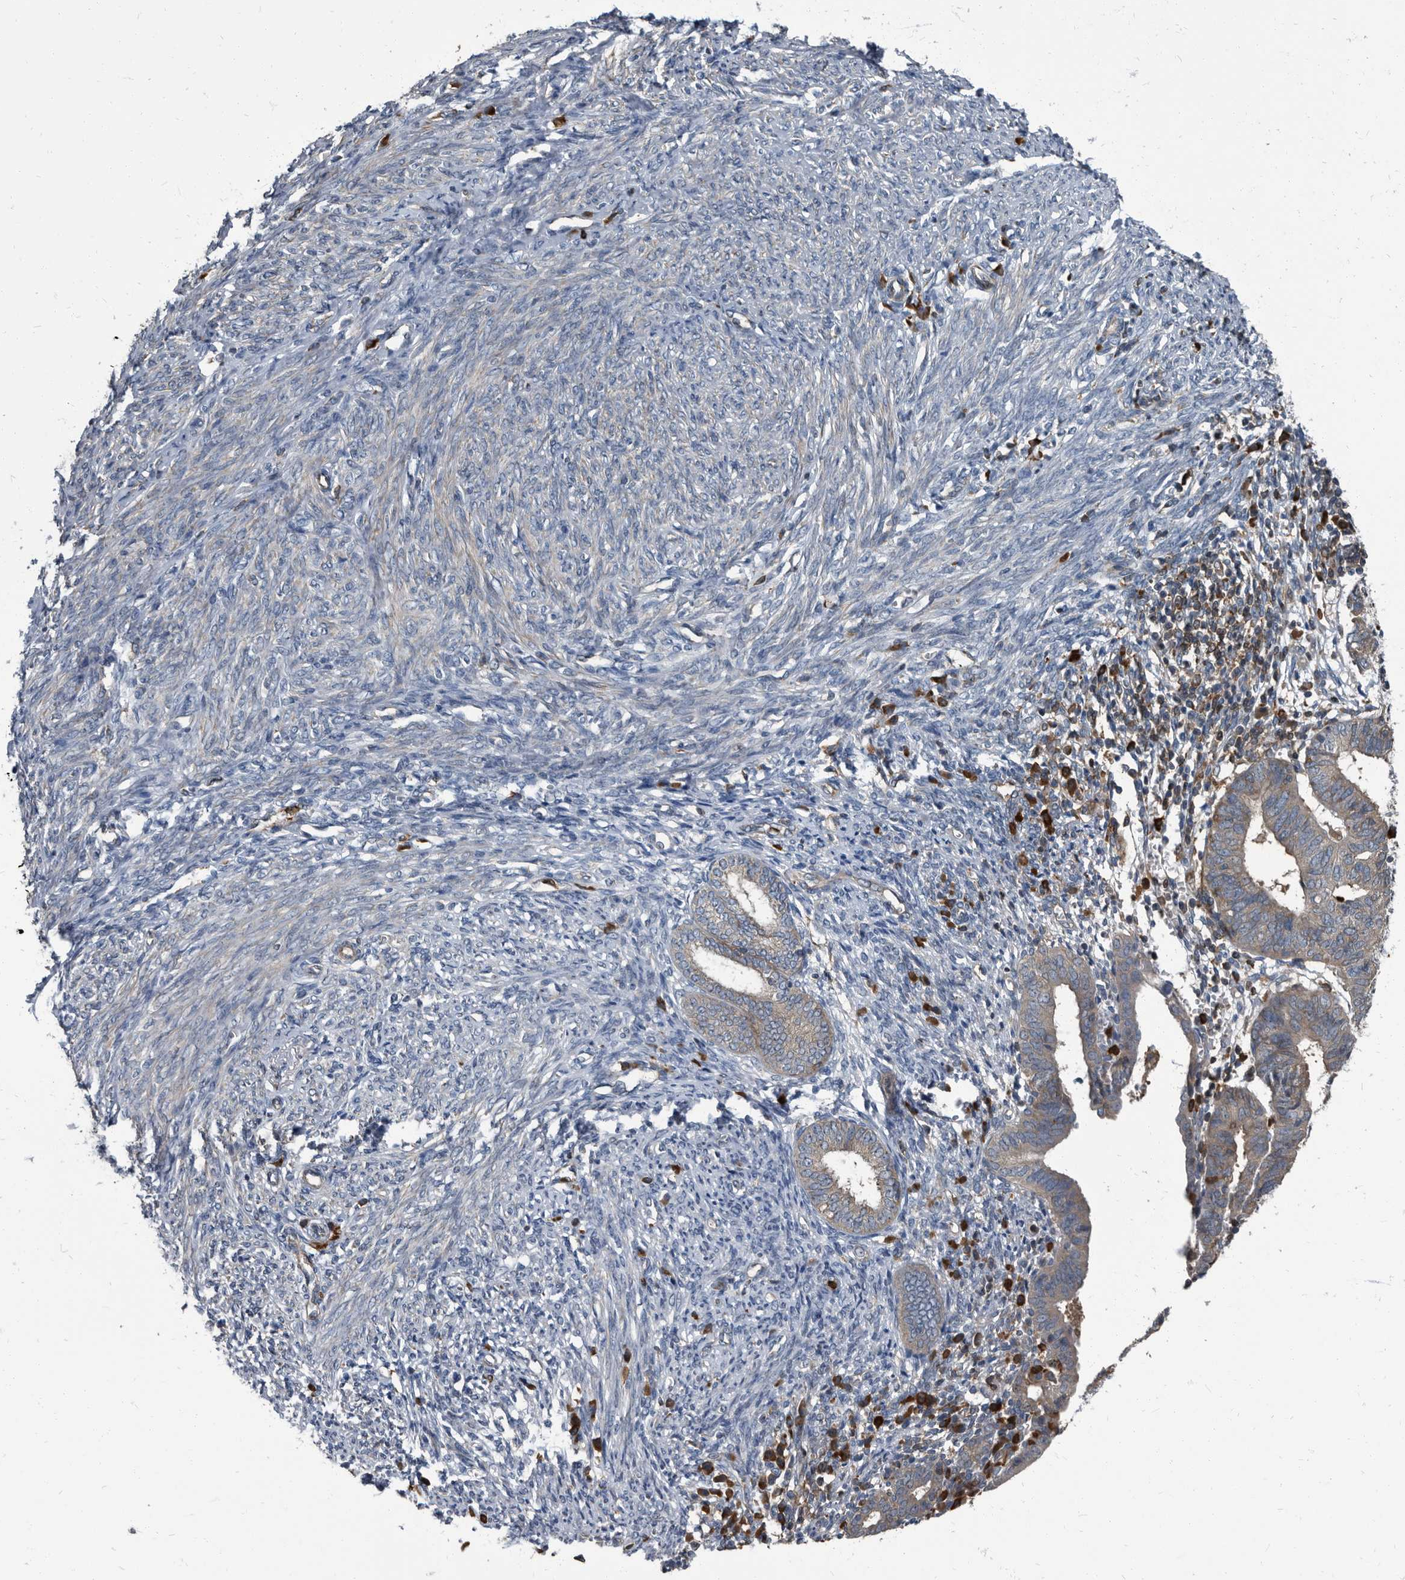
{"staining": {"intensity": "weak", "quantity": "25%-75%", "location": "cytoplasmic/membranous"}, "tissue": "endometrial cancer", "cell_type": "Tumor cells", "image_type": "cancer", "snomed": [{"axis": "morphology", "description": "Adenocarcinoma, NOS"}, {"axis": "topography", "description": "Uterus"}], "caption": "Immunohistochemical staining of endometrial adenocarcinoma exhibits low levels of weak cytoplasmic/membranous expression in about 25%-75% of tumor cells.", "gene": "CDV3", "patient": {"sex": "female", "age": 77}}